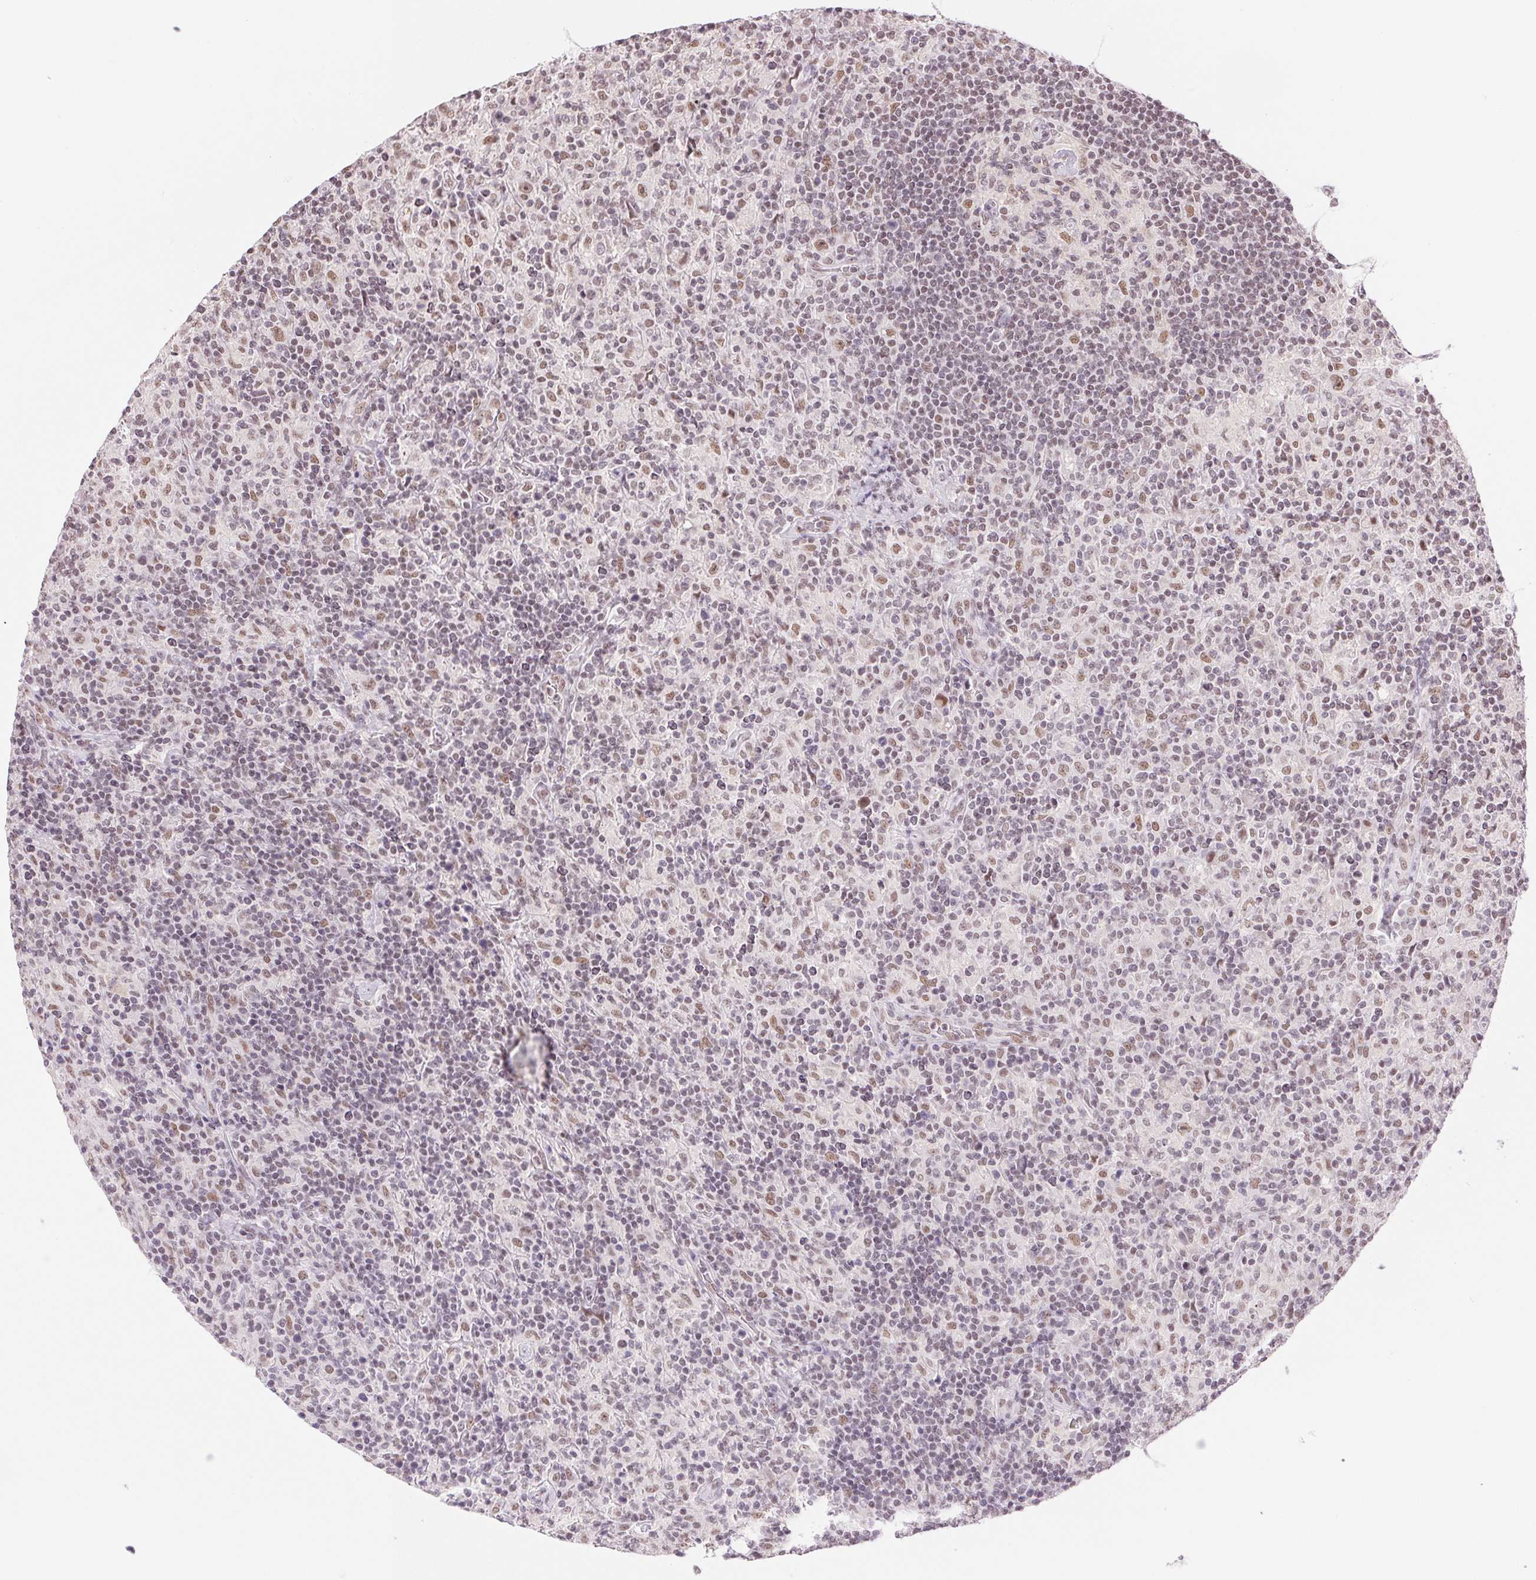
{"staining": {"intensity": "weak", "quantity": "25%-75%", "location": "nuclear"}, "tissue": "lymphoma", "cell_type": "Tumor cells", "image_type": "cancer", "snomed": [{"axis": "morphology", "description": "Hodgkin's disease, NOS"}, {"axis": "topography", "description": "Lymph node"}], "caption": "A high-resolution image shows immunohistochemistry (IHC) staining of lymphoma, which shows weak nuclear staining in about 25%-75% of tumor cells. (IHC, brightfield microscopy, high magnification).", "gene": "RPRD1B", "patient": {"sex": "male", "age": 70}}